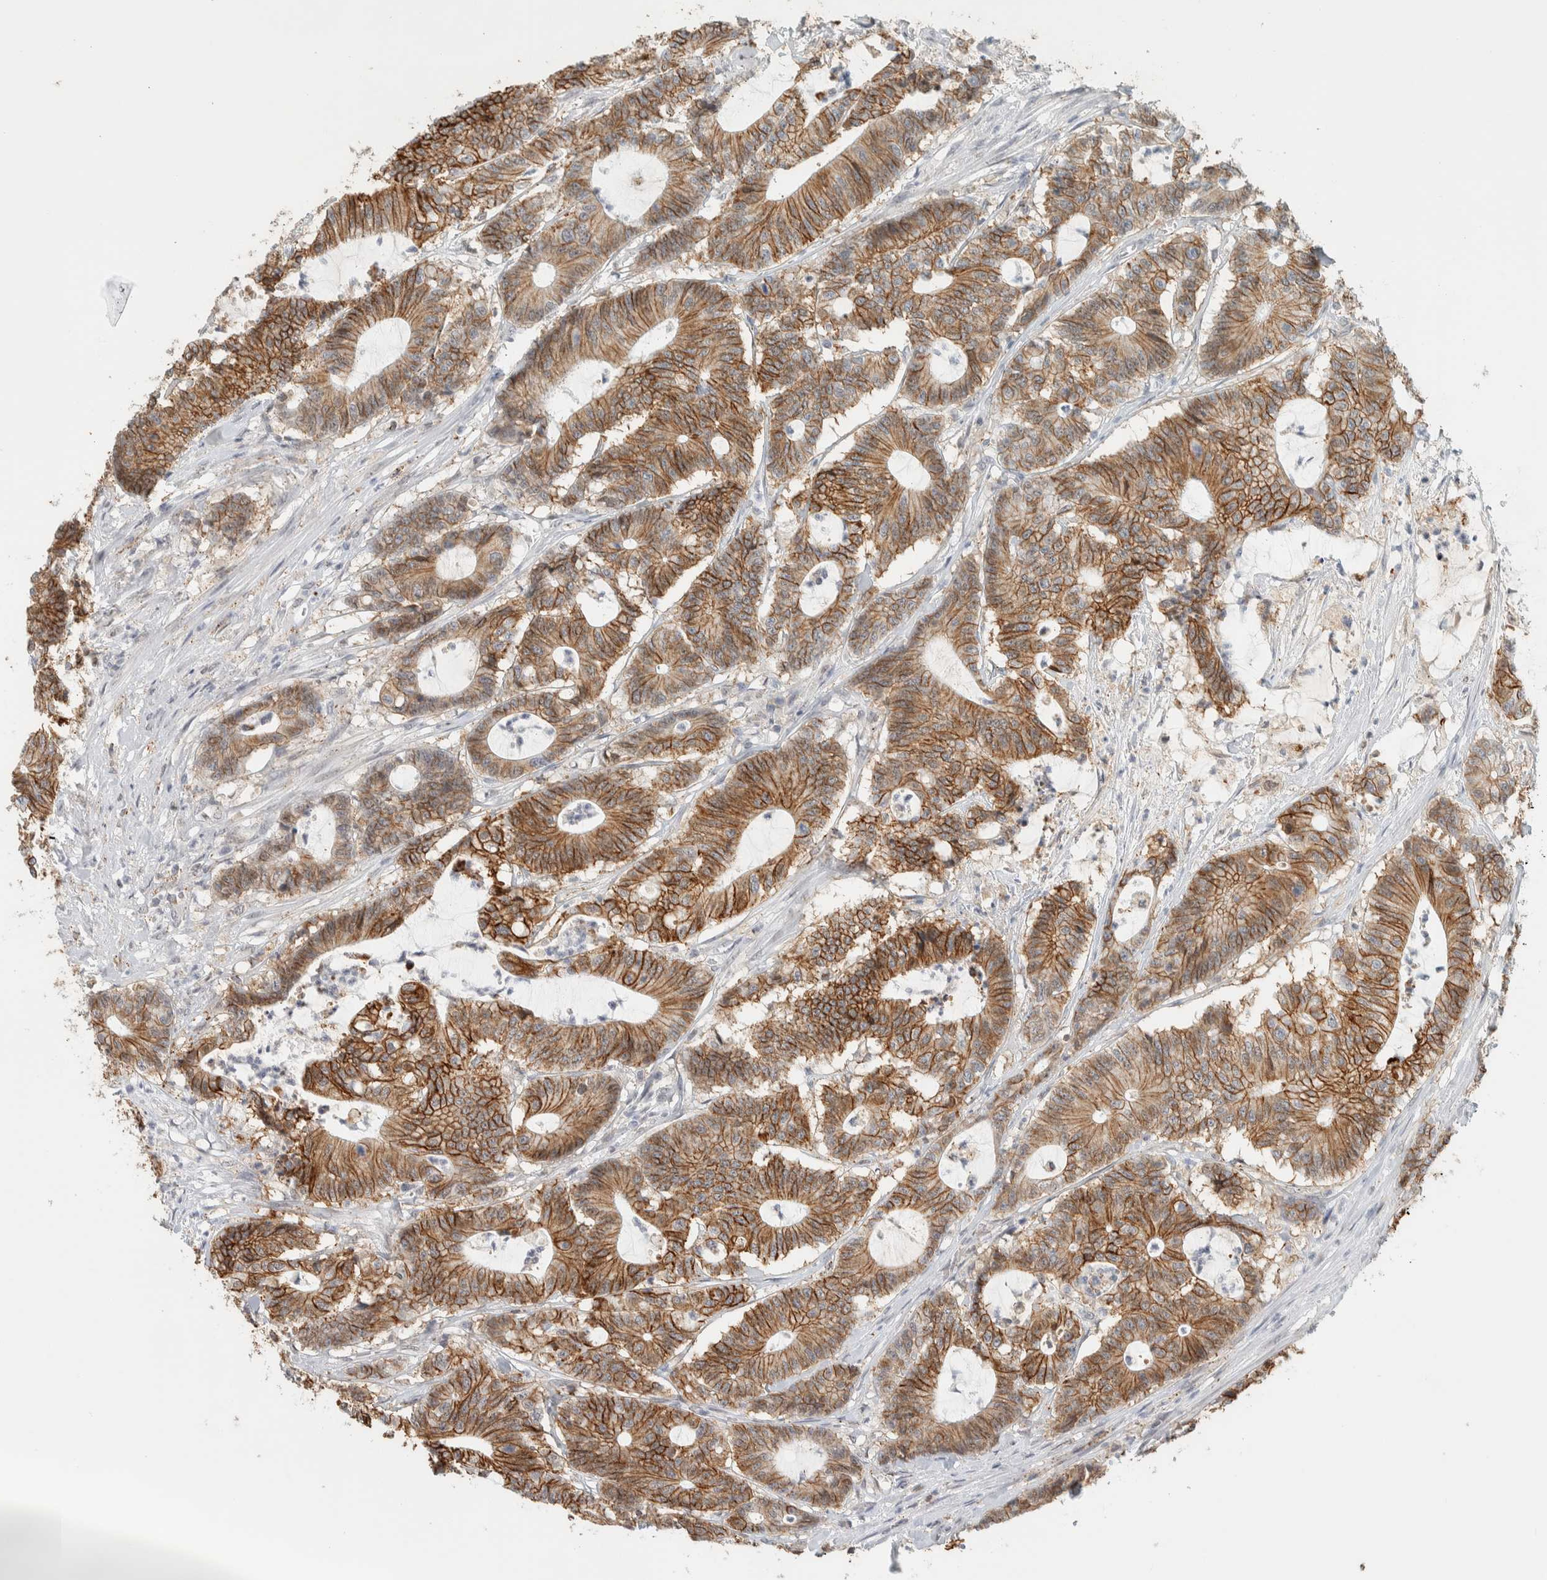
{"staining": {"intensity": "moderate", "quantity": ">75%", "location": "cytoplasmic/membranous"}, "tissue": "colorectal cancer", "cell_type": "Tumor cells", "image_type": "cancer", "snomed": [{"axis": "morphology", "description": "Adenocarcinoma, NOS"}, {"axis": "topography", "description": "Colon"}], "caption": "Brown immunohistochemical staining in human colorectal cancer (adenocarcinoma) exhibits moderate cytoplasmic/membranous staining in about >75% of tumor cells.", "gene": "CDH17", "patient": {"sex": "female", "age": 84}}